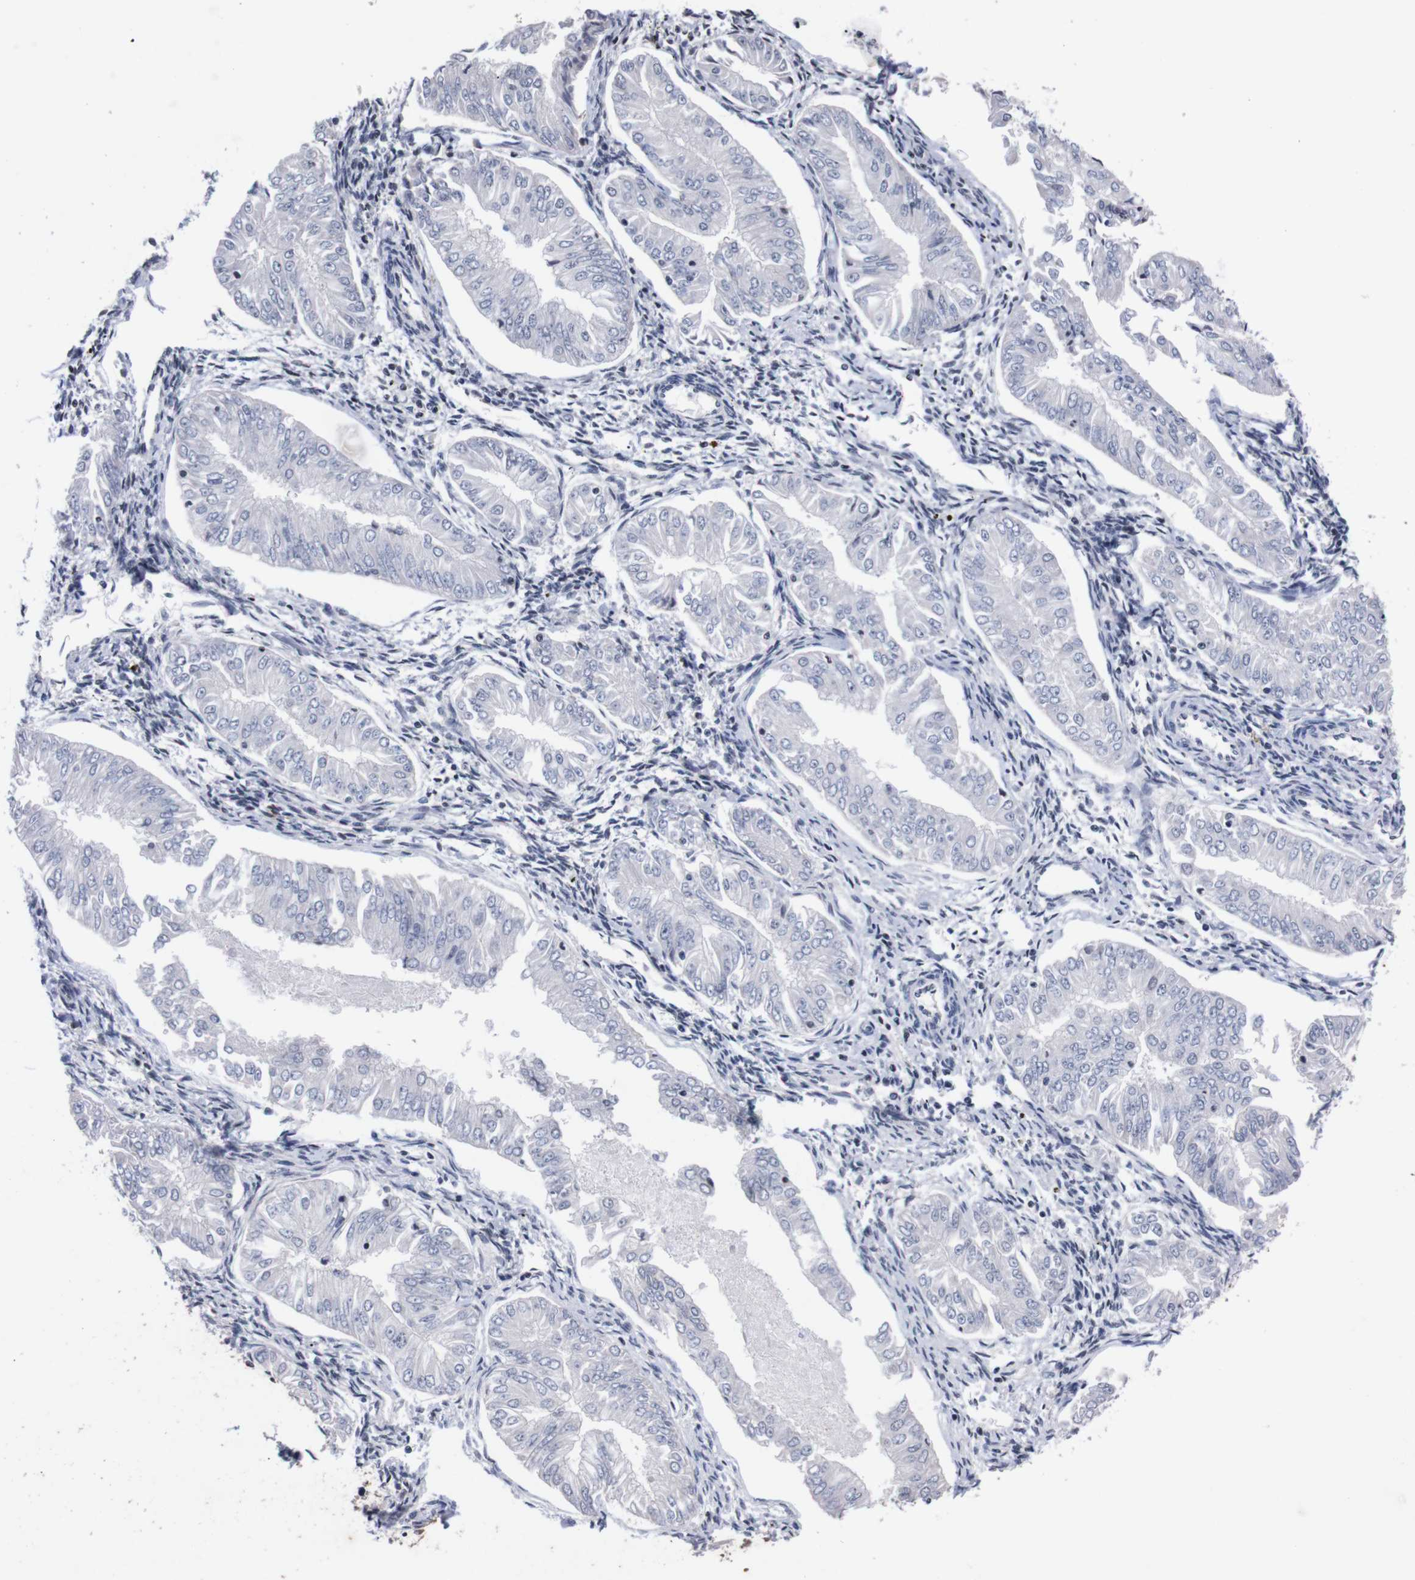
{"staining": {"intensity": "negative", "quantity": "none", "location": "none"}, "tissue": "endometrial cancer", "cell_type": "Tumor cells", "image_type": "cancer", "snomed": [{"axis": "morphology", "description": "Adenocarcinoma, NOS"}, {"axis": "topography", "description": "Endometrium"}], "caption": "Tumor cells show no significant positivity in endometrial cancer.", "gene": "TNFRSF21", "patient": {"sex": "female", "age": 53}}